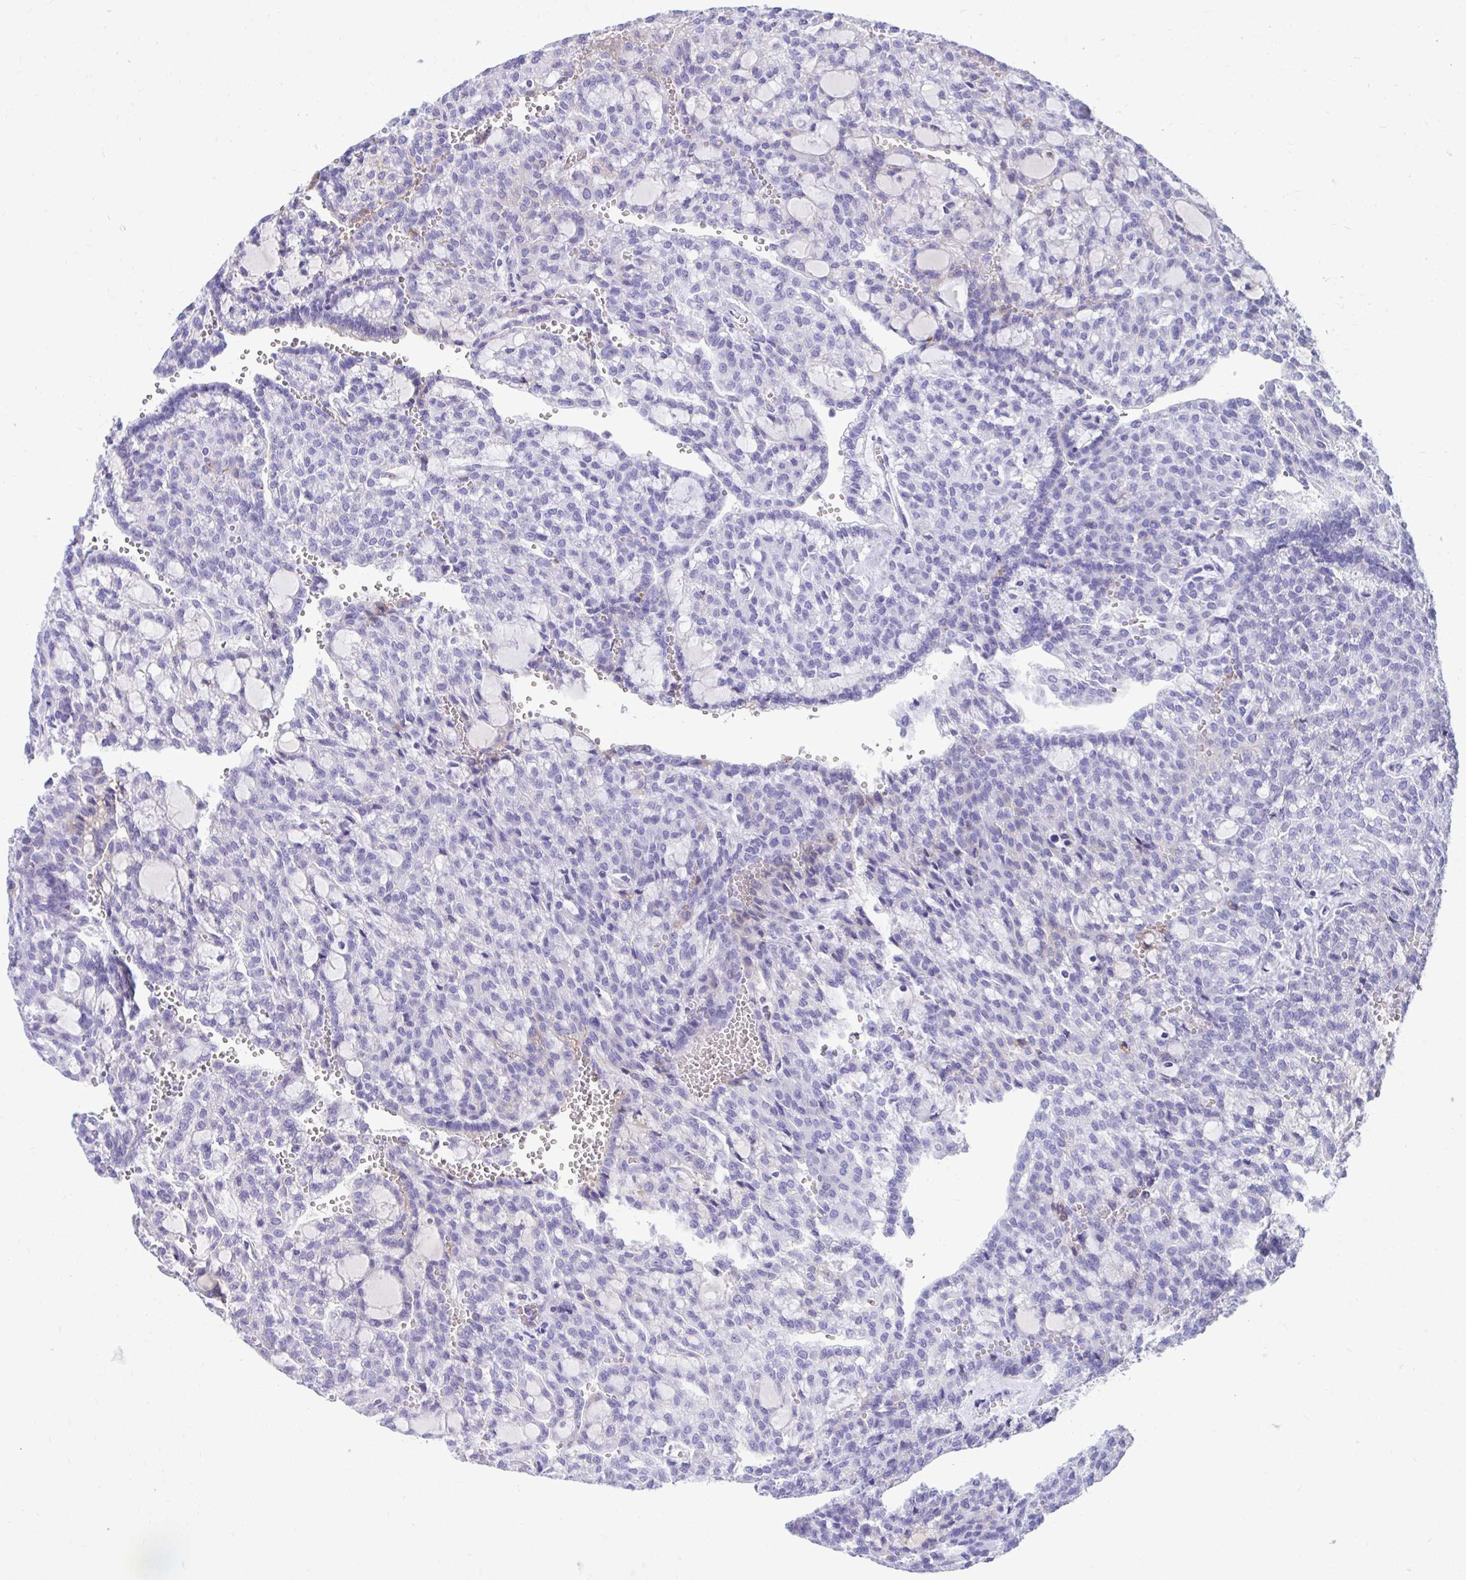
{"staining": {"intensity": "negative", "quantity": "none", "location": "none"}, "tissue": "renal cancer", "cell_type": "Tumor cells", "image_type": "cancer", "snomed": [{"axis": "morphology", "description": "Adenocarcinoma, NOS"}, {"axis": "topography", "description": "Kidney"}], "caption": "IHC of human renal adenocarcinoma displays no expression in tumor cells.", "gene": "SMIM9", "patient": {"sex": "male", "age": 63}}